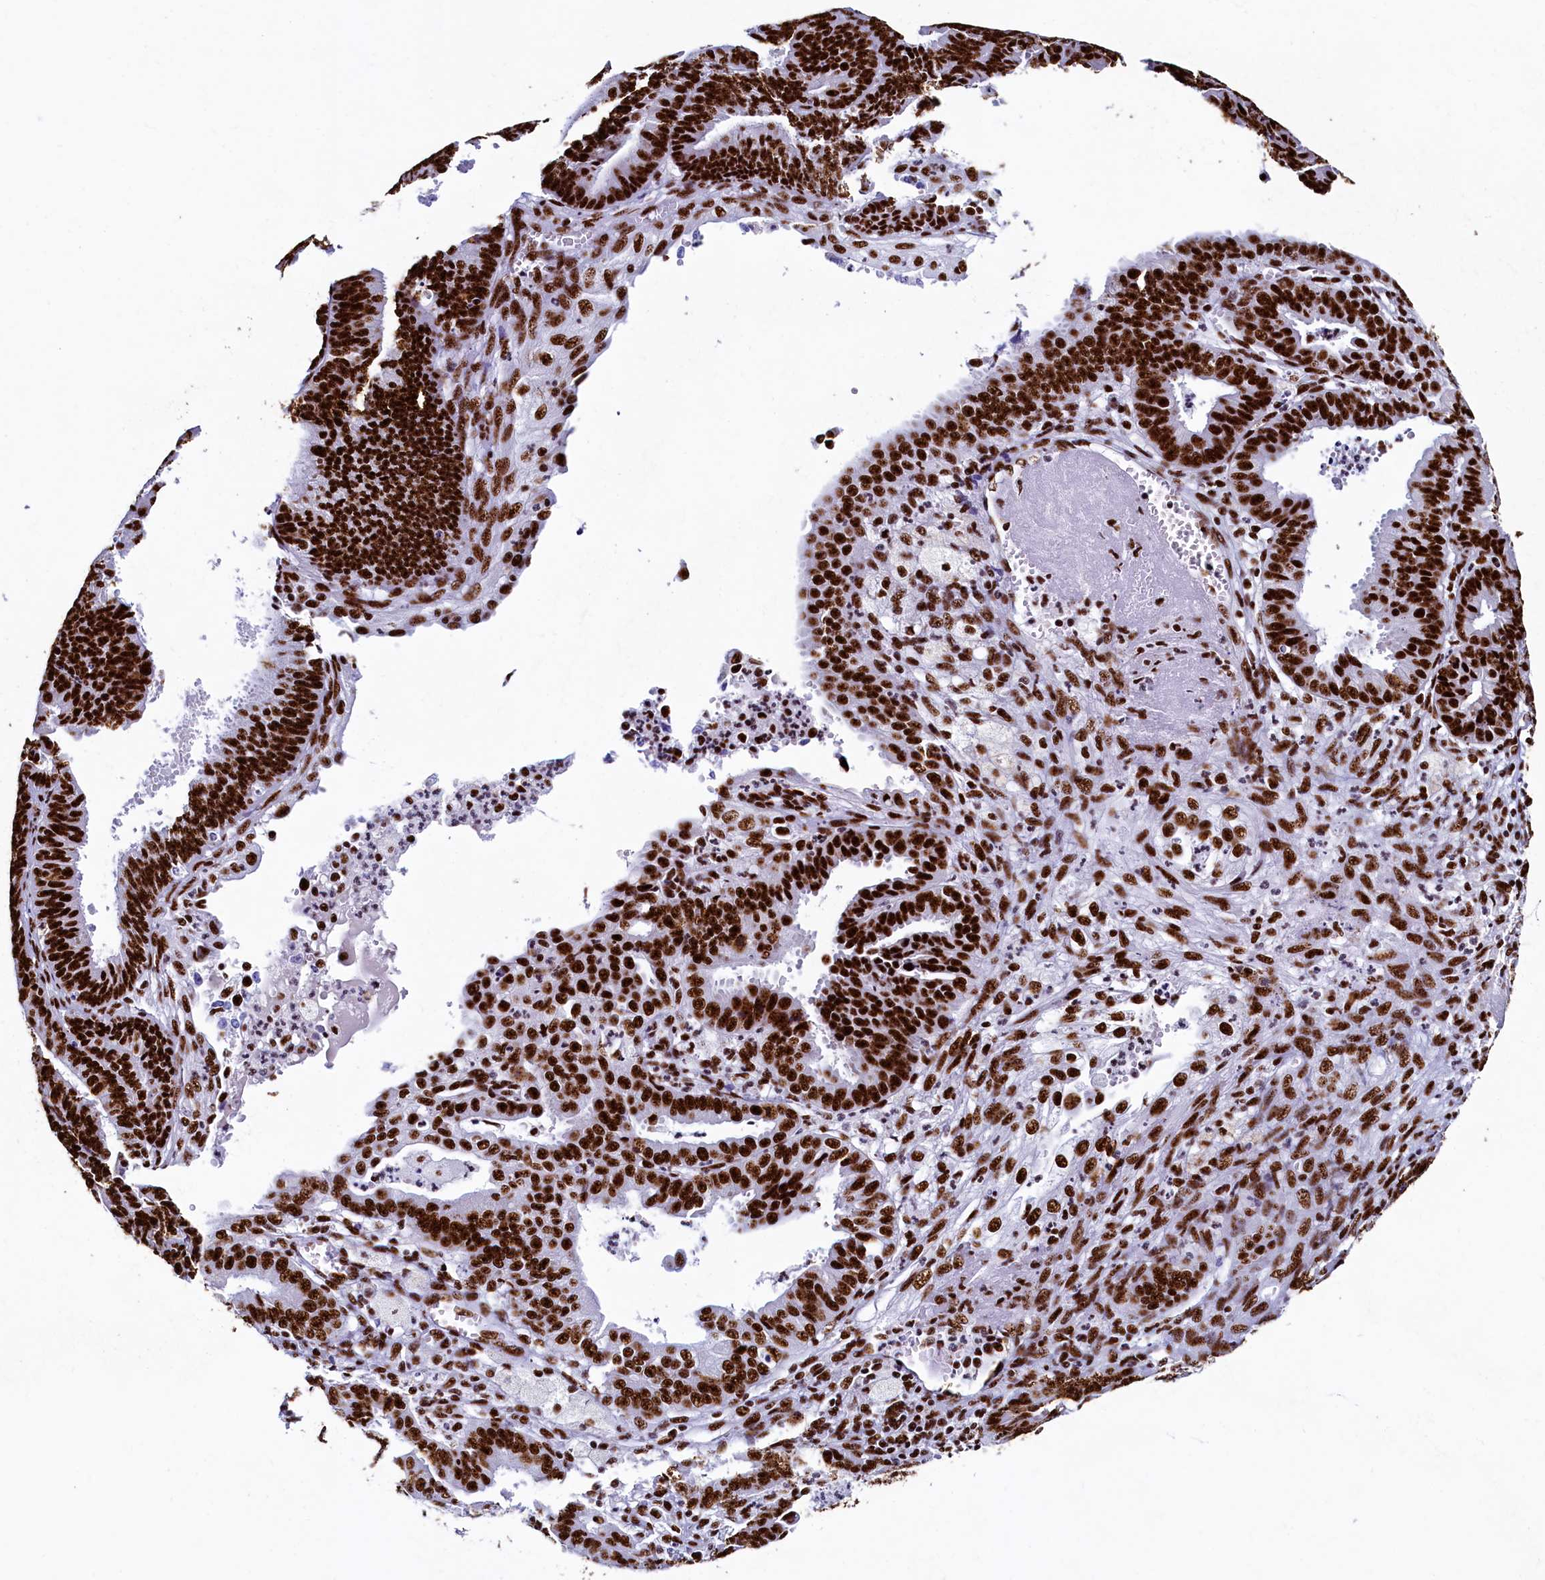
{"staining": {"intensity": "strong", "quantity": ">75%", "location": "nuclear"}, "tissue": "endometrial cancer", "cell_type": "Tumor cells", "image_type": "cancer", "snomed": [{"axis": "morphology", "description": "Adenocarcinoma, NOS"}, {"axis": "topography", "description": "Endometrium"}], "caption": "This is a micrograph of IHC staining of endometrial cancer, which shows strong staining in the nuclear of tumor cells.", "gene": "SRRM2", "patient": {"sex": "female", "age": 73}}